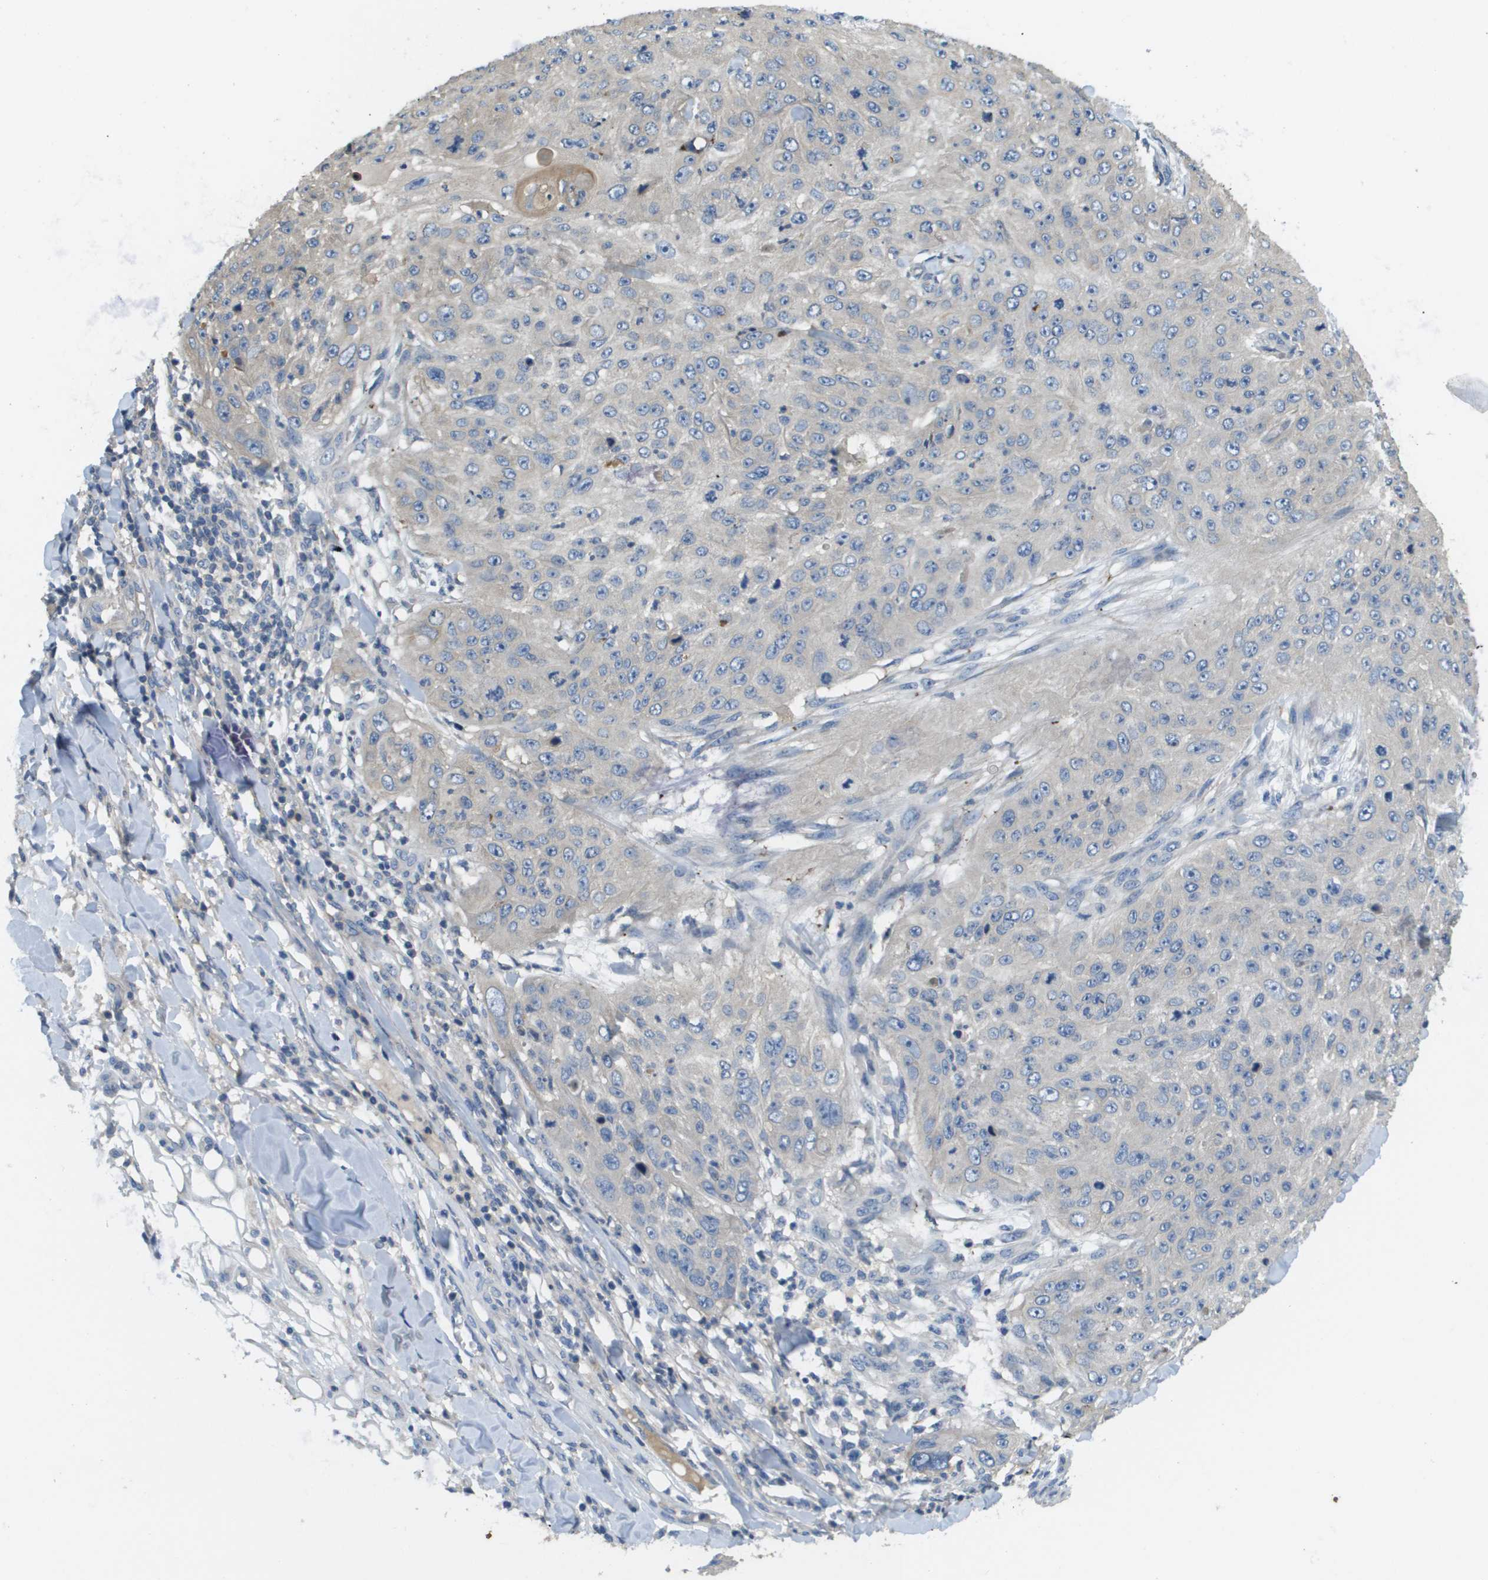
{"staining": {"intensity": "negative", "quantity": "none", "location": "none"}, "tissue": "skin cancer", "cell_type": "Tumor cells", "image_type": "cancer", "snomed": [{"axis": "morphology", "description": "Squamous cell carcinoma, NOS"}, {"axis": "topography", "description": "Skin"}], "caption": "This is a image of immunohistochemistry (IHC) staining of skin cancer, which shows no positivity in tumor cells.", "gene": "KRT23", "patient": {"sex": "female", "age": 80}}